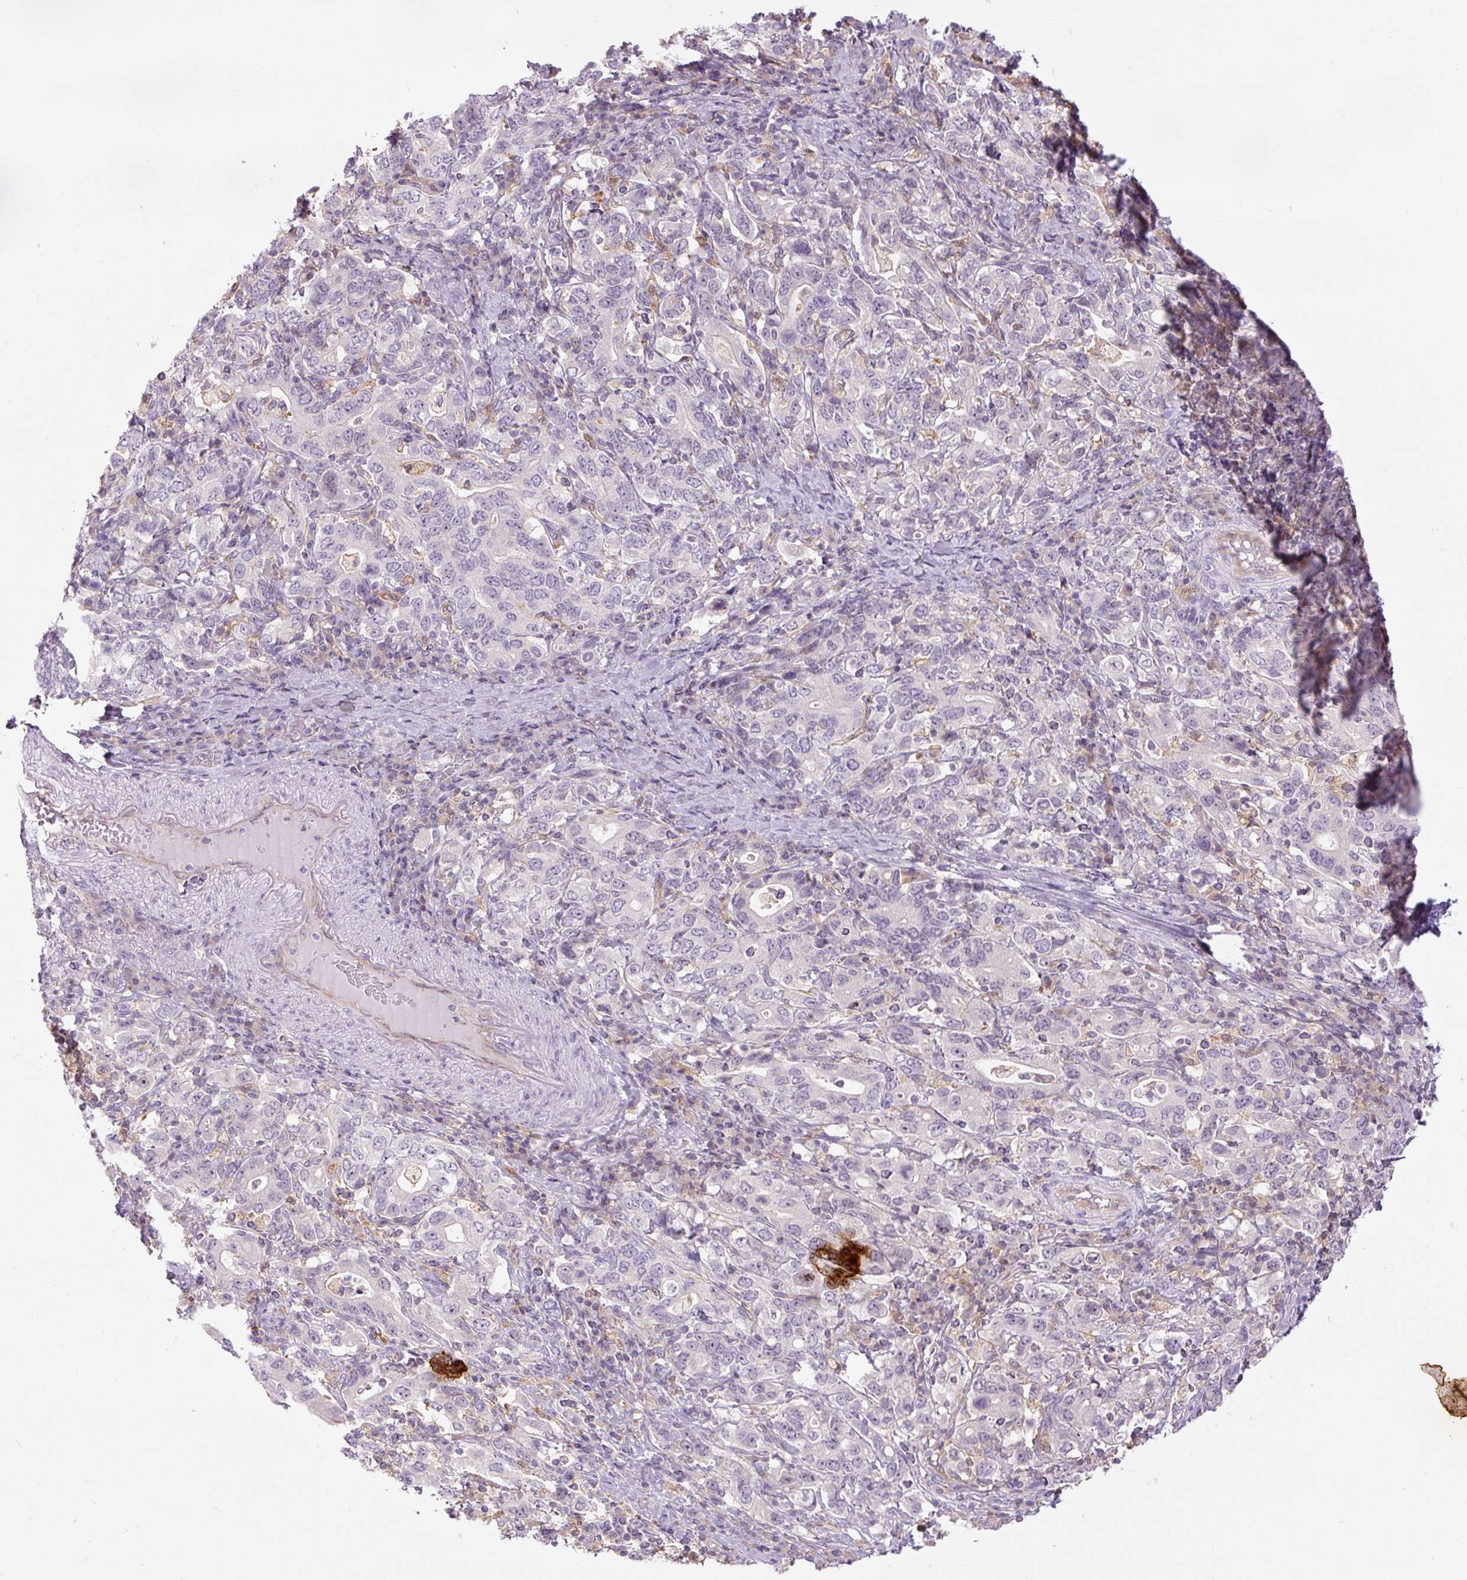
{"staining": {"intensity": "negative", "quantity": "none", "location": "none"}, "tissue": "stomach cancer", "cell_type": "Tumor cells", "image_type": "cancer", "snomed": [{"axis": "morphology", "description": "Adenocarcinoma, NOS"}, {"axis": "topography", "description": "Stomach, upper"}, {"axis": "topography", "description": "Stomach"}], "caption": "A photomicrograph of human stomach adenocarcinoma is negative for staining in tumor cells.", "gene": "SPSB2", "patient": {"sex": "male", "age": 62}}